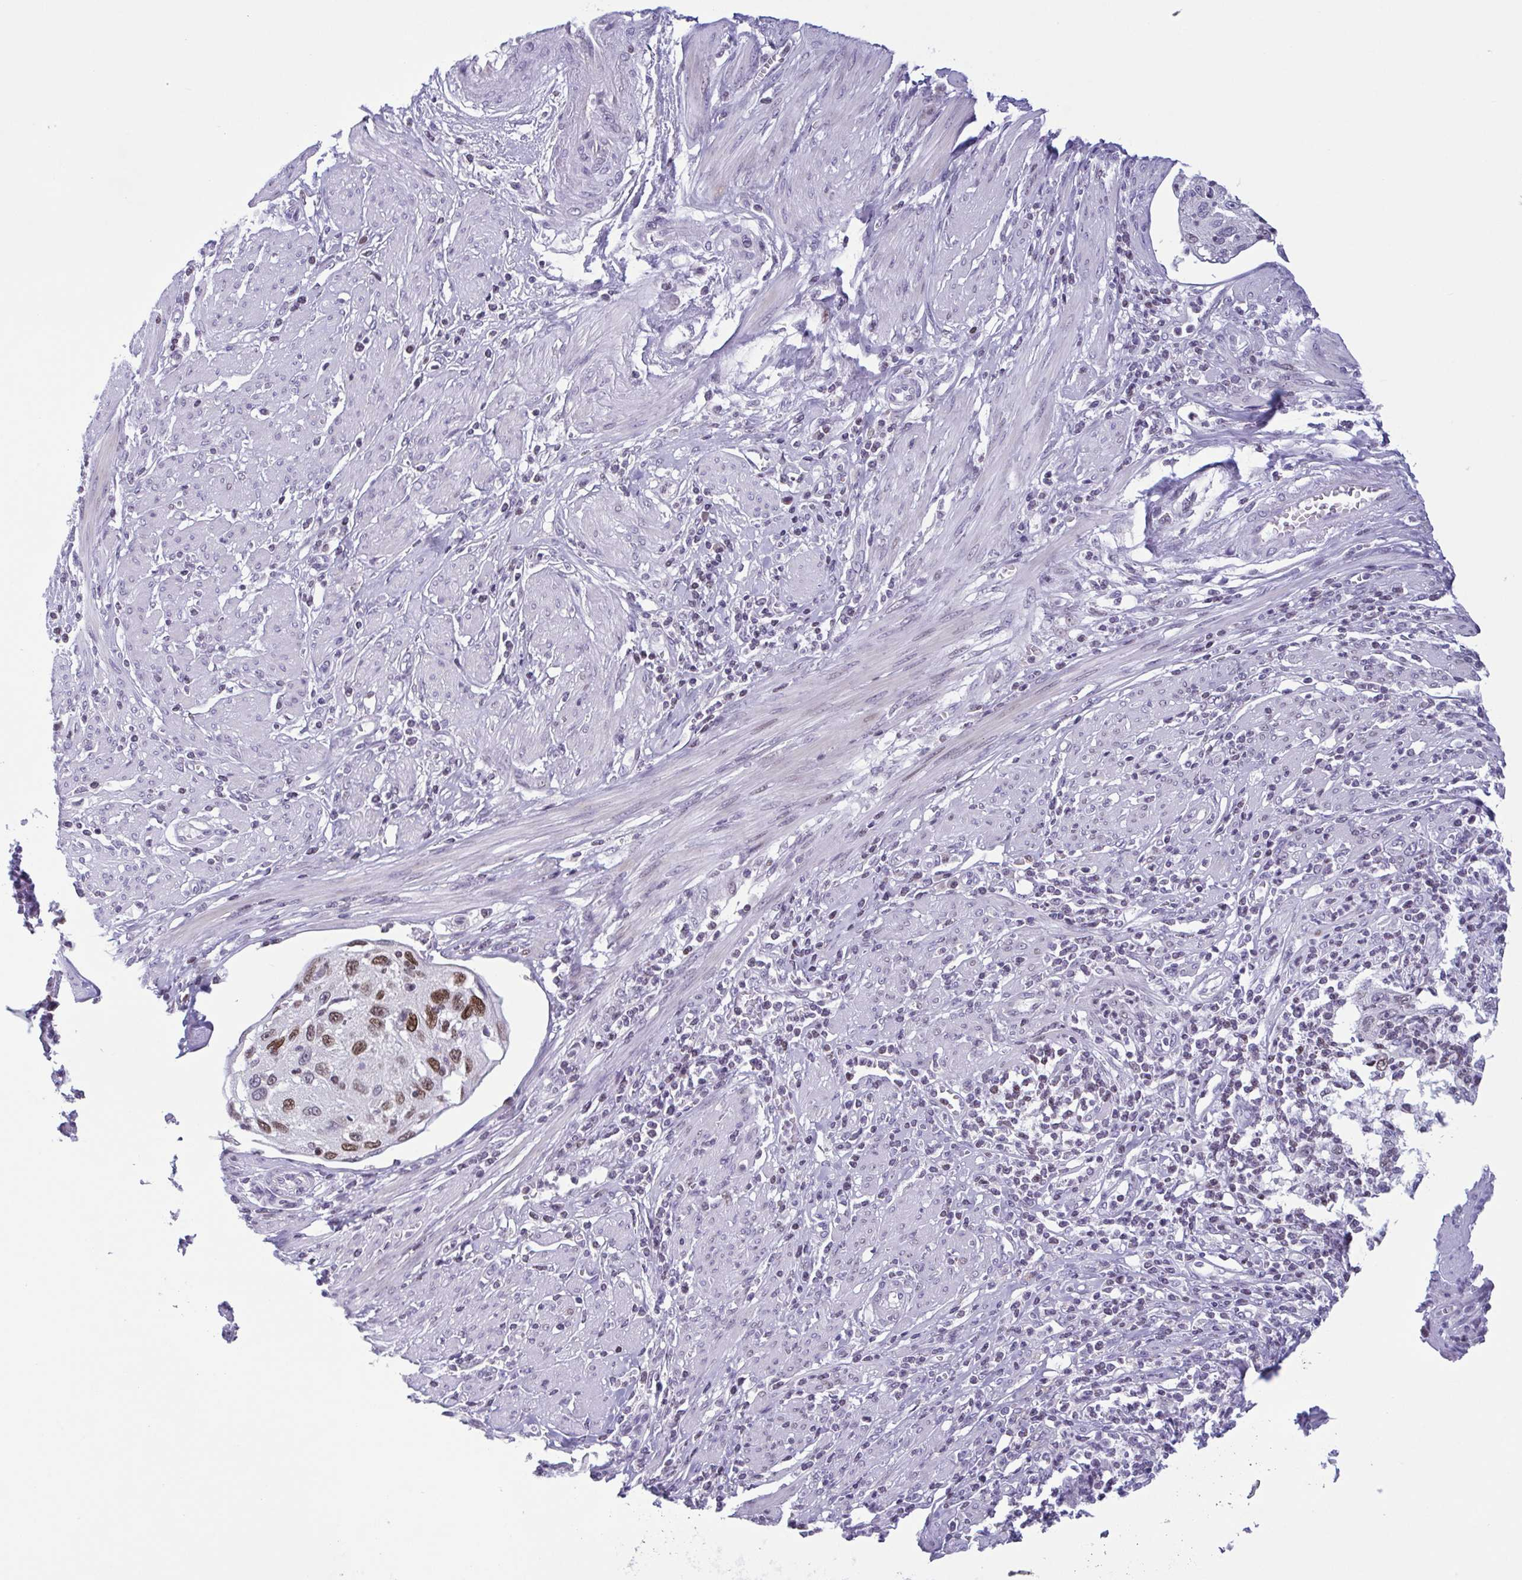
{"staining": {"intensity": "moderate", "quantity": "<25%", "location": "nuclear"}, "tissue": "cervical cancer", "cell_type": "Tumor cells", "image_type": "cancer", "snomed": [{"axis": "morphology", "description": "Squamous cell carcinoma, NOS"}, {"axis": "topography", "description": "Cervix"}], "caption": "Approximately <25% of tumor cells in cervical squamous cell carcinoma show moderate nuclear protein positivity as visualized by brown immunohistochemical staining.", "gene": "IRF1", "patient": {"sex": "female", "age": 70}}